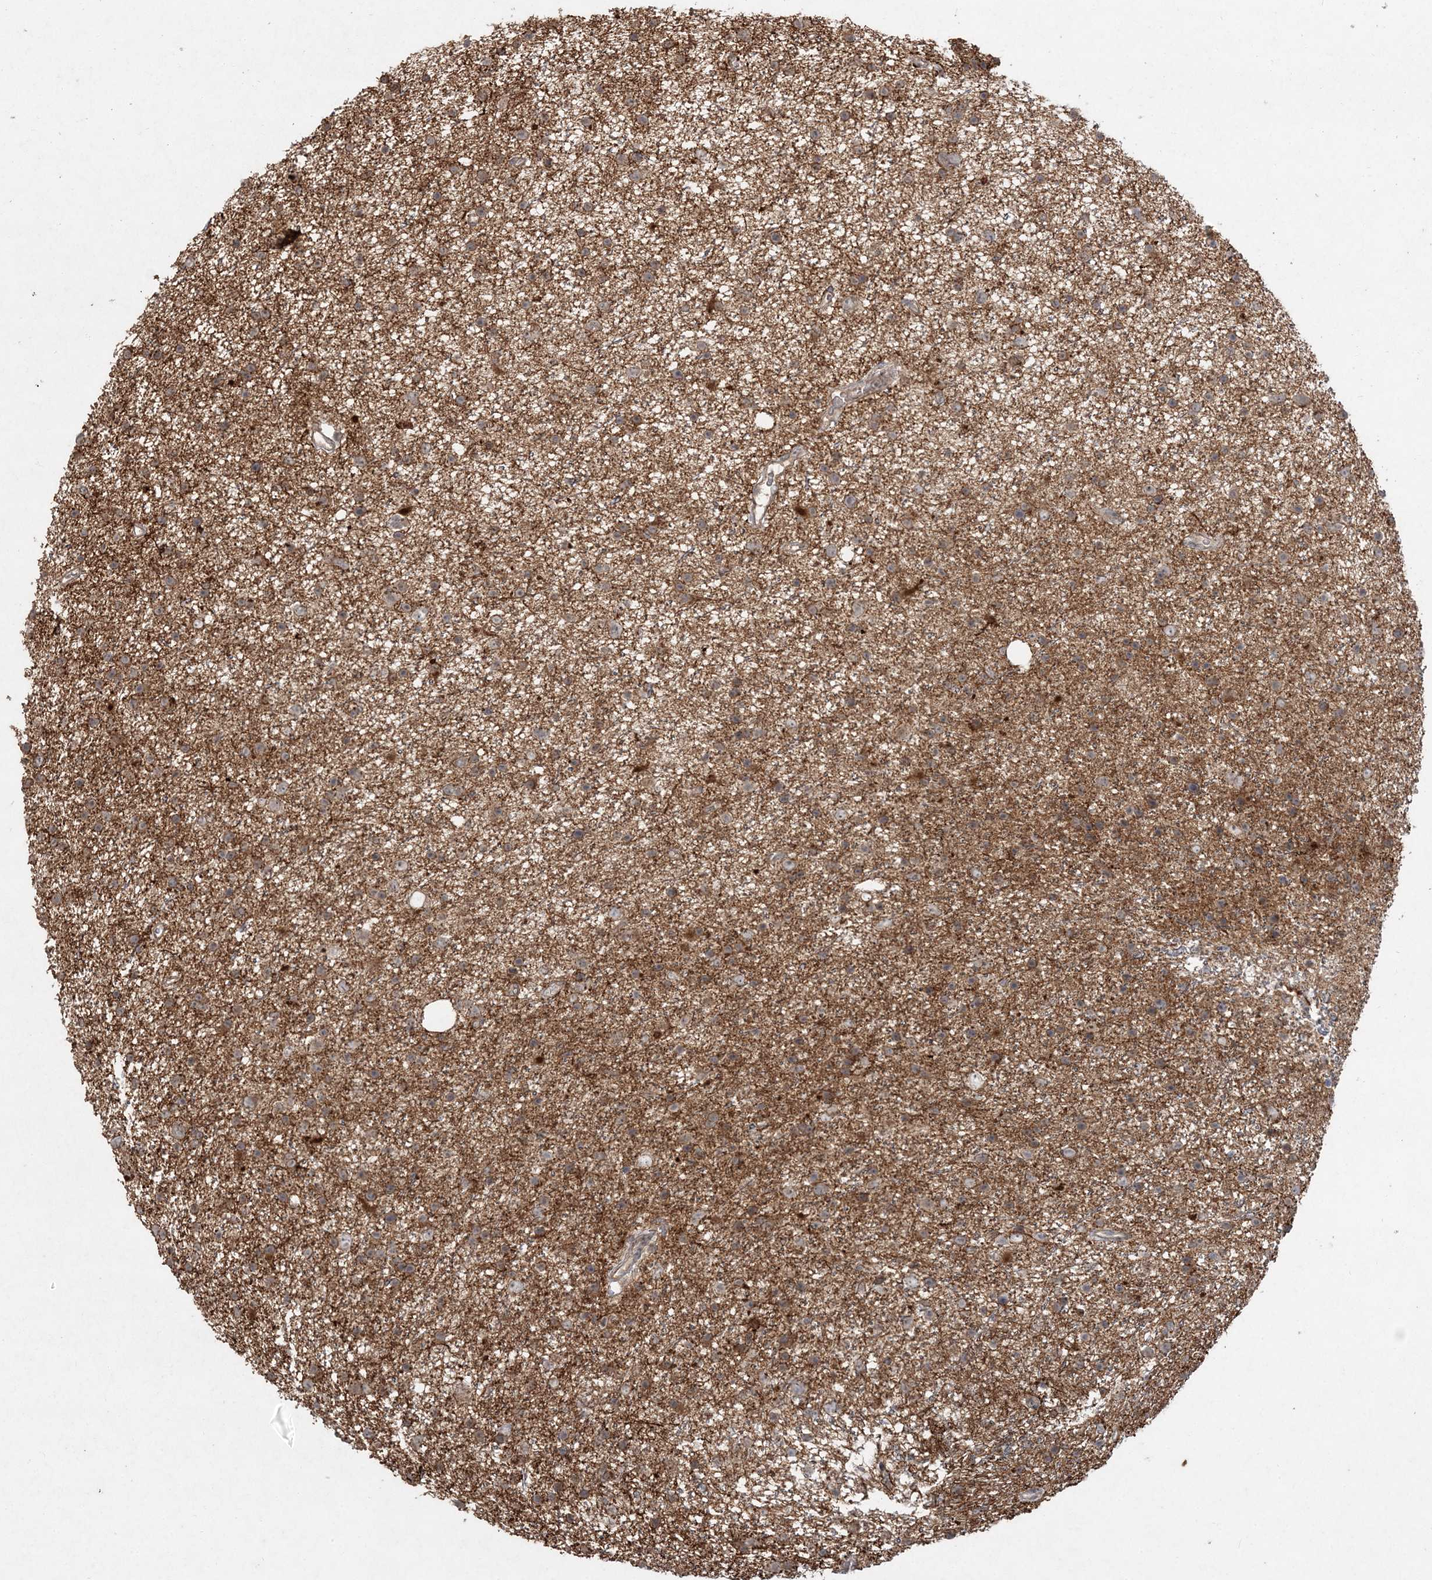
{"staining": {"intensity": "moderate", "quantity": "25%-75%", "location": "cytoplasmic/membranous"}, "tissue": "glioma", "cell_type": "Tumor cells", "image_type": "cancer", "snomed": [{"axis": "morphology", "description": "Glioma, malignant, Low grade"}, {"axis": "topography", "description": "Cerebral cortex"}], "caption": "Low-grade glioma (malignant) stained with a brown dye exhibits moderate cytoplasmic/membranous positive positivity in about 25%-75% of tumor cells.", "gene": "SPRY1", "patient": {"sex": "female", "age": 39}}